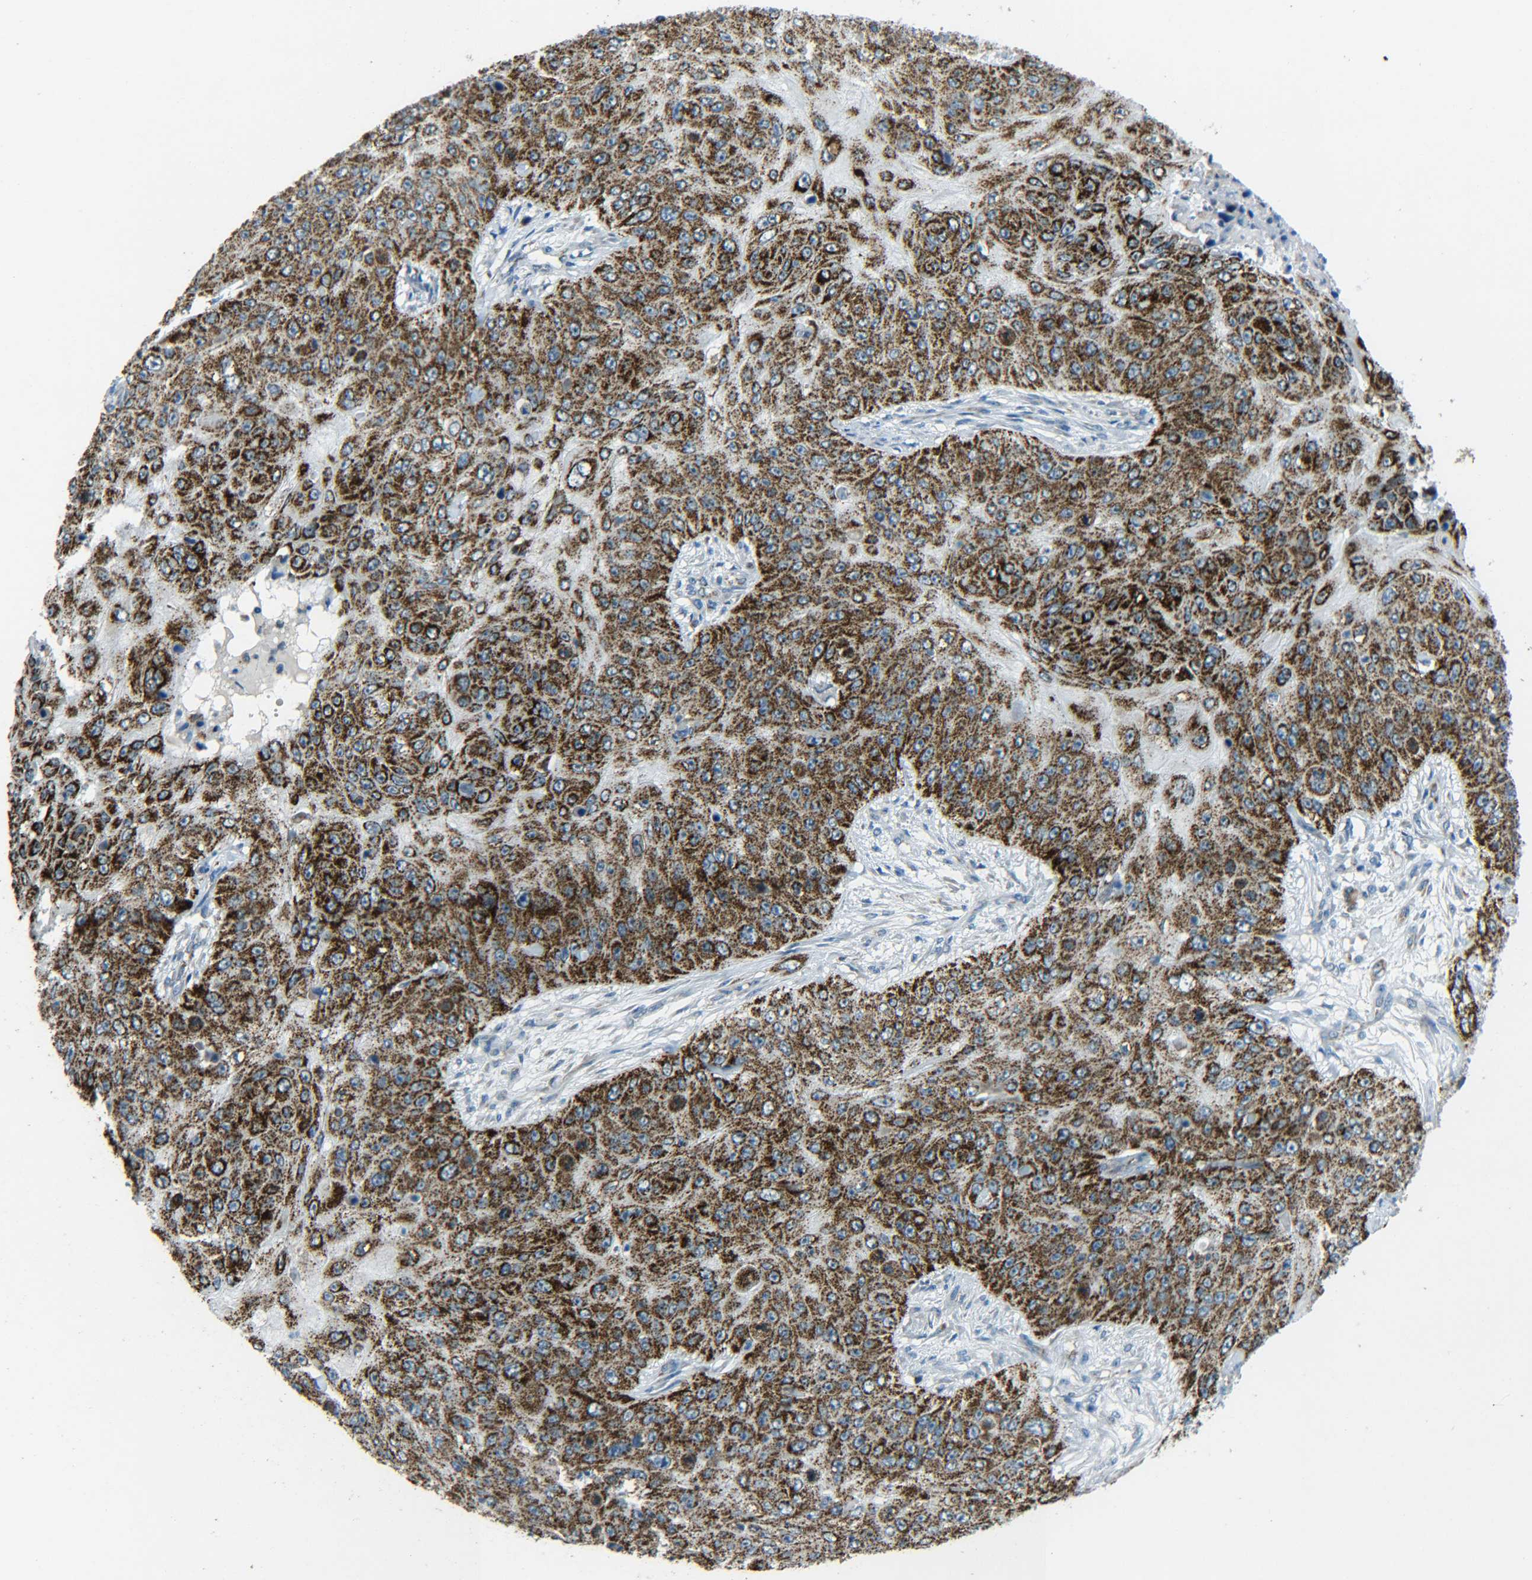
{"staining": {"intensity": "strong", "quantity": ">75%", "location": "cytoplasmic/membranous"}, "tissue": "skin cancer", "cell_type": "Tumor cells", "image_type": "cancer", "snomed": [{"axis": "morphology", "description": "Squamous cell carcinoma, NOS"}, {"axis": "topography", "description": "Skin"}], "caption": "Skin cancer (squamous cell carcinoma) tissue displays strong cytoplasmic/membranous expression in about >75% of tumor cells", "gene": "CYB5R1", "patient": {"sex": "female", "age": 80}}